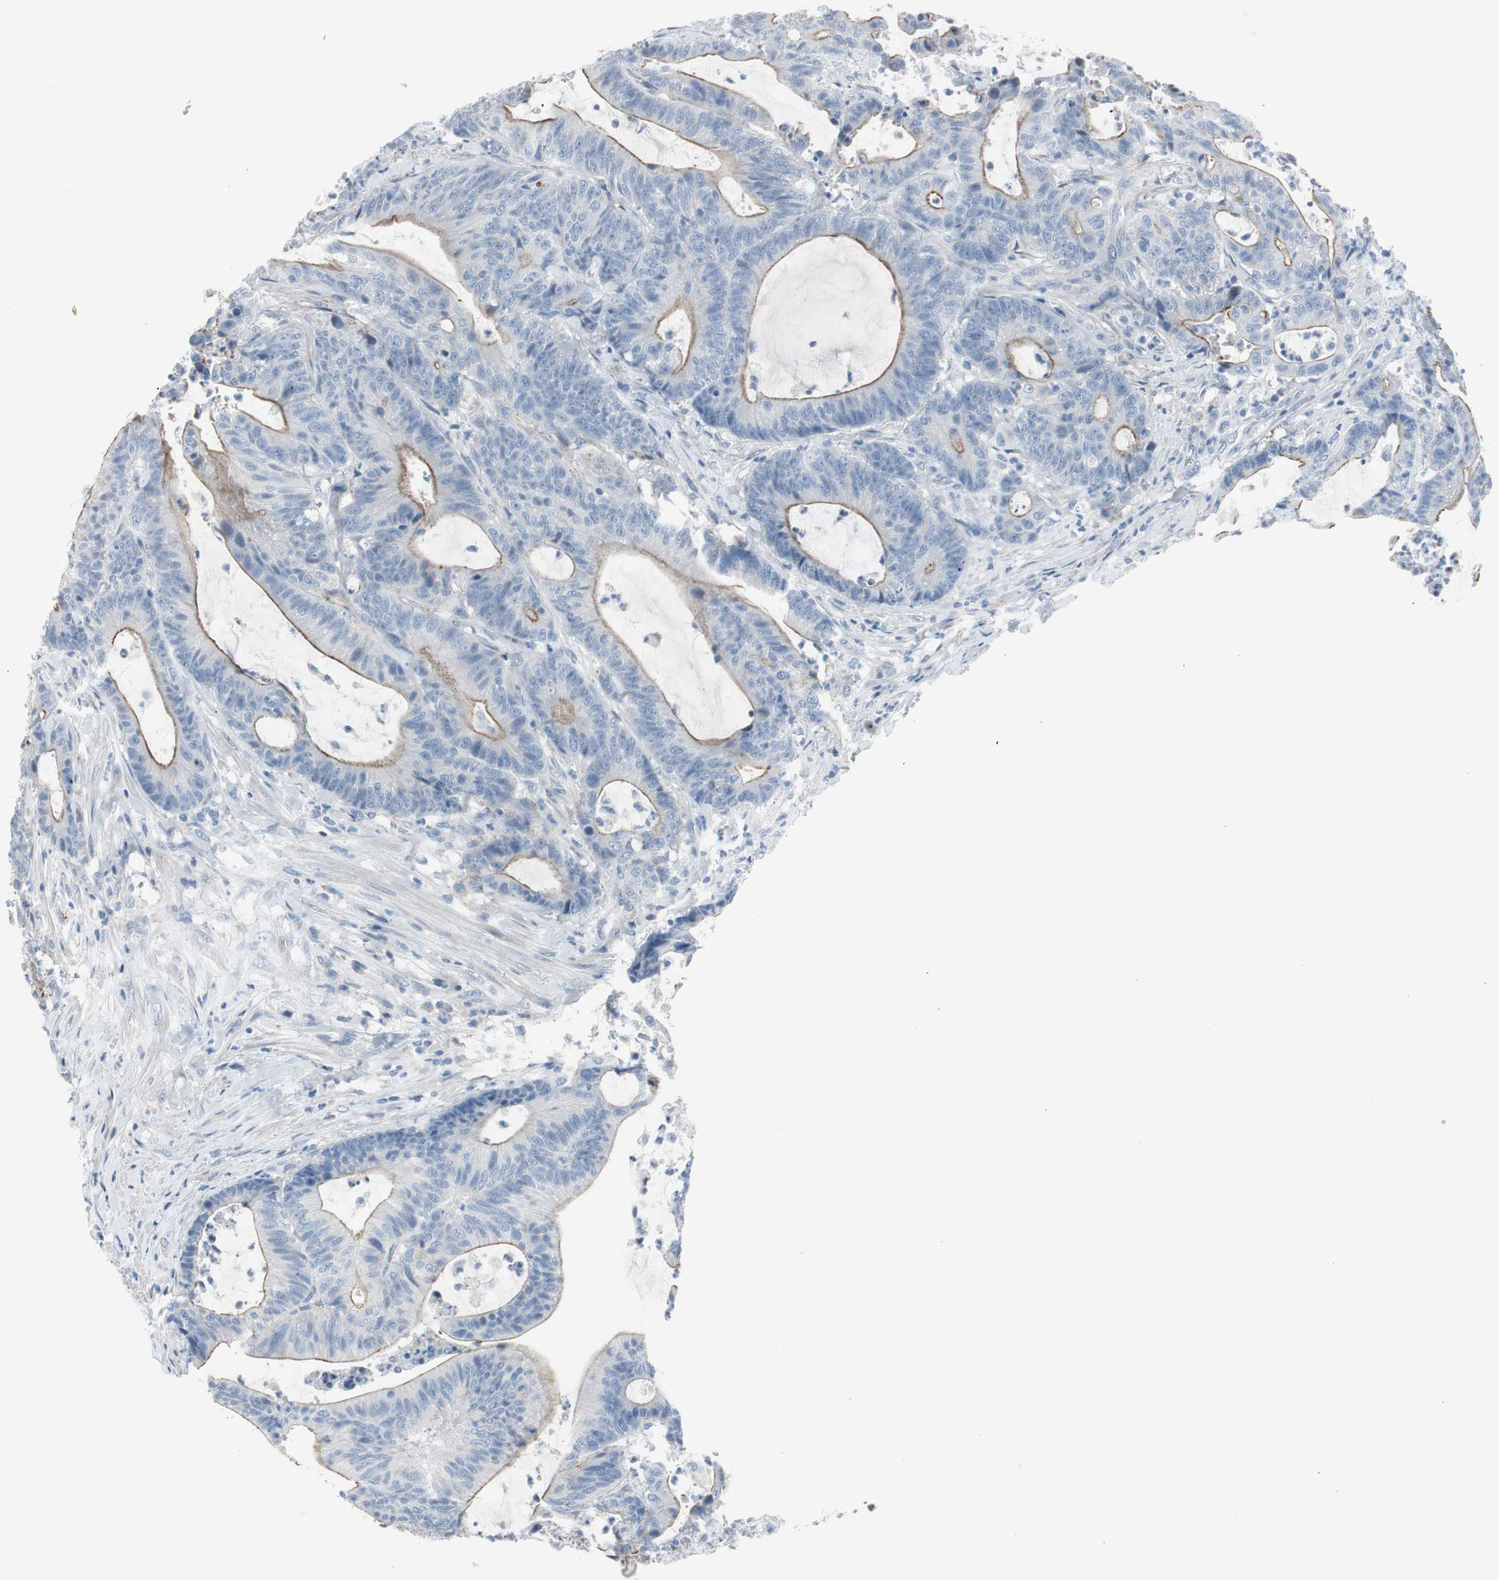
{"staining": {"intensity": "moderate", "quantity": "<25%", "location": "cytoplasmic/membranous"}, "tissue": "colorectal cancer", "cell_type": "Tumor cells", "image_type": "cancer", "snomed": [{"axis": "morphology", "description": "Adenocarcinoma, NOS"}, {"axis": "topography", "description": "Colon"}], "caption": "DAB immunohistochemical staining of human adenocarcinoma (colorectal) shows moderate cytoplasmic/membranous protein expression in about <25% of tumor cells.", "gene": "CACNA2D1", "patient": {"sex": "female", "age": 84}}